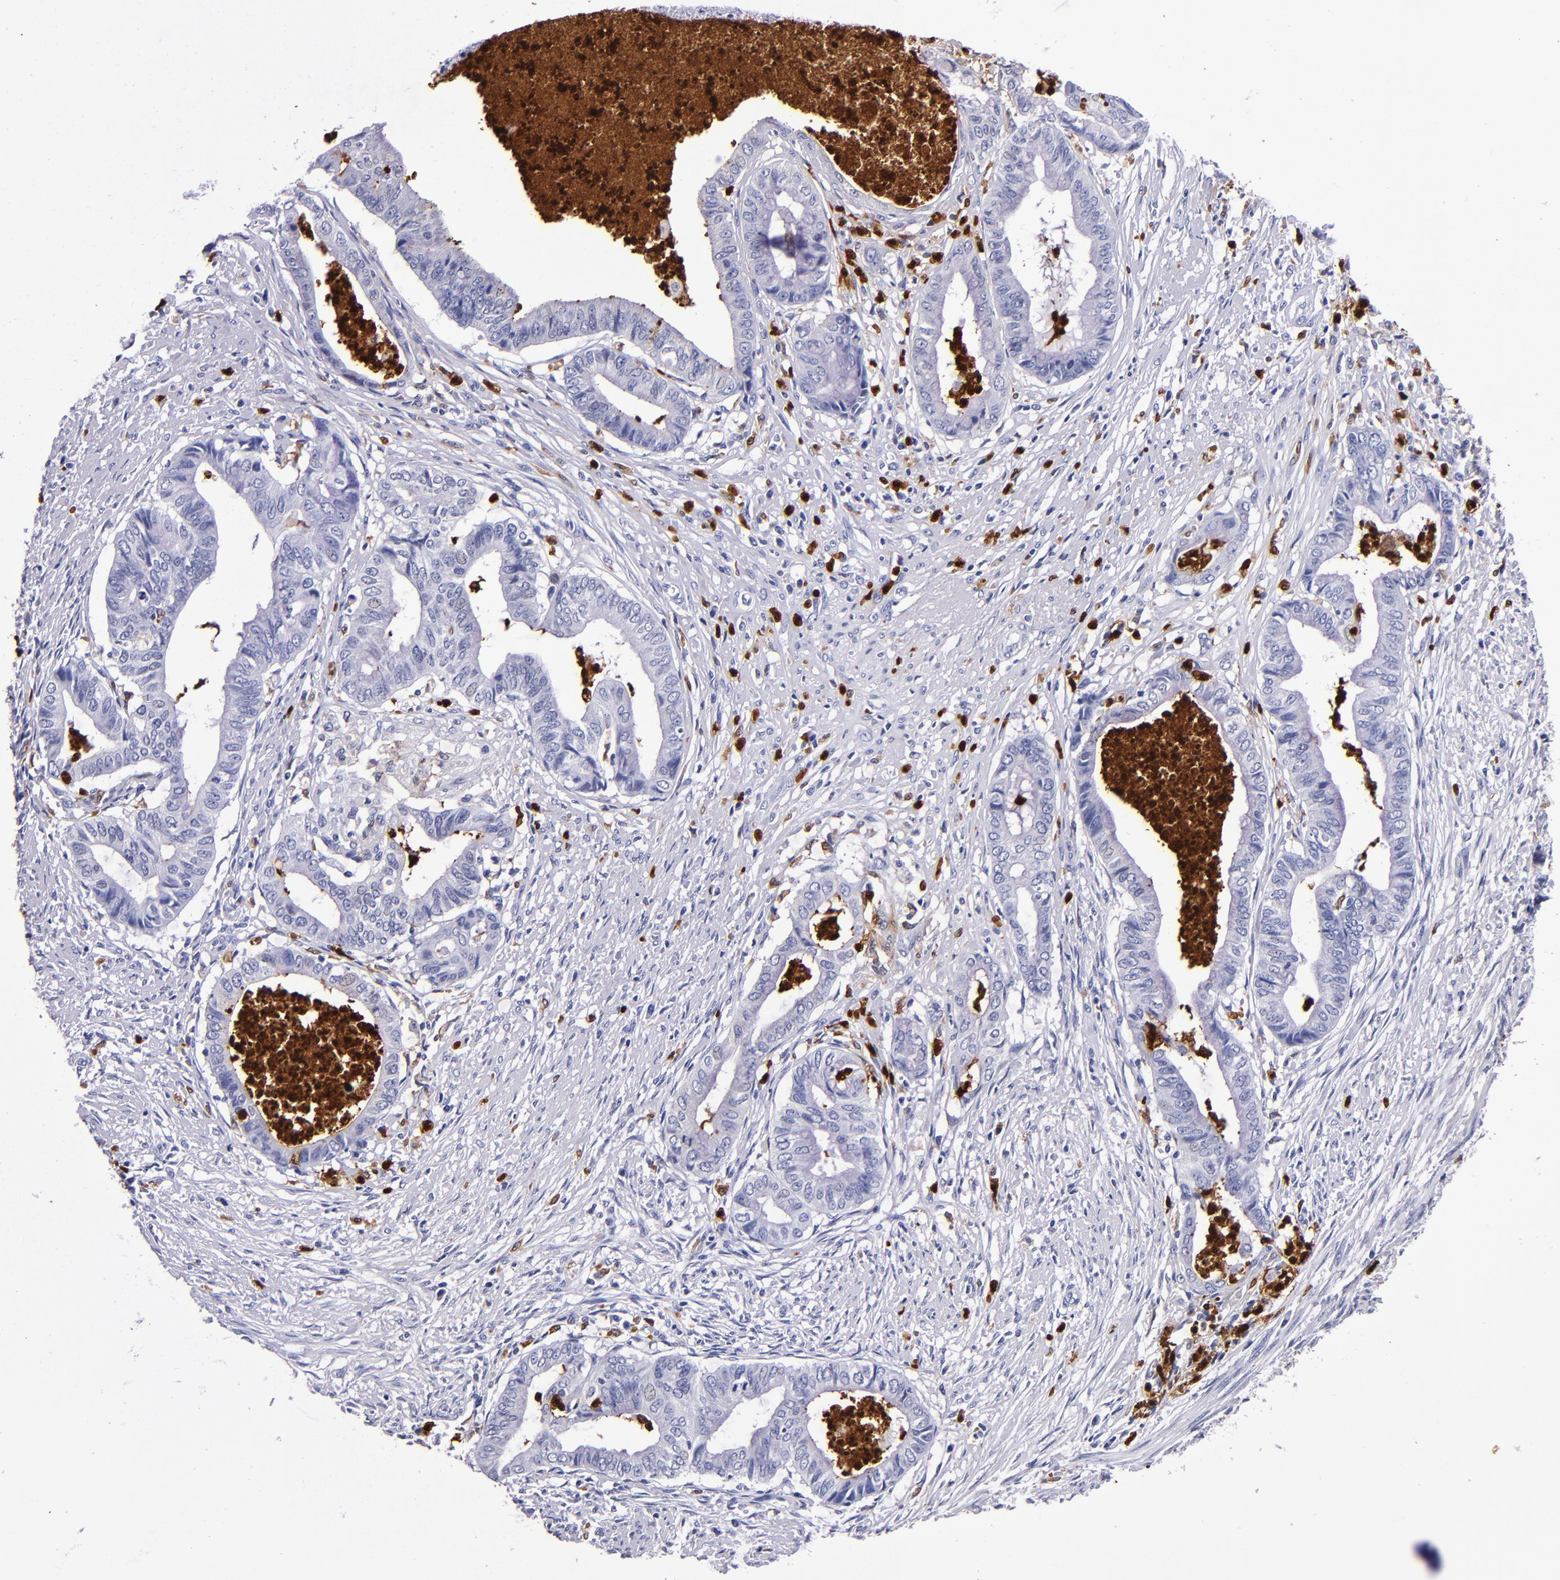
{"staining": {"intensity": "negative", "quantity": "none", "location": "none"}, "tissue": "endometrial cancer", "cell_type": "Tumor cells", "image_type": "cancer", "snomed": [{"axis": "morphology", "description": "Necrosis, NOS"}, {"axis": "morphology", "description": "Adenocarcinoma, NOS"}, {"axis": "topography", "description": "Endometrium"}], "caption": "Endometrial adenocarcinoma stained for a protein using immunohistochemistry reveals no positivity tumor cells.", "gene": "S100A8", "patient": {"sex": "female", "age": 79}}